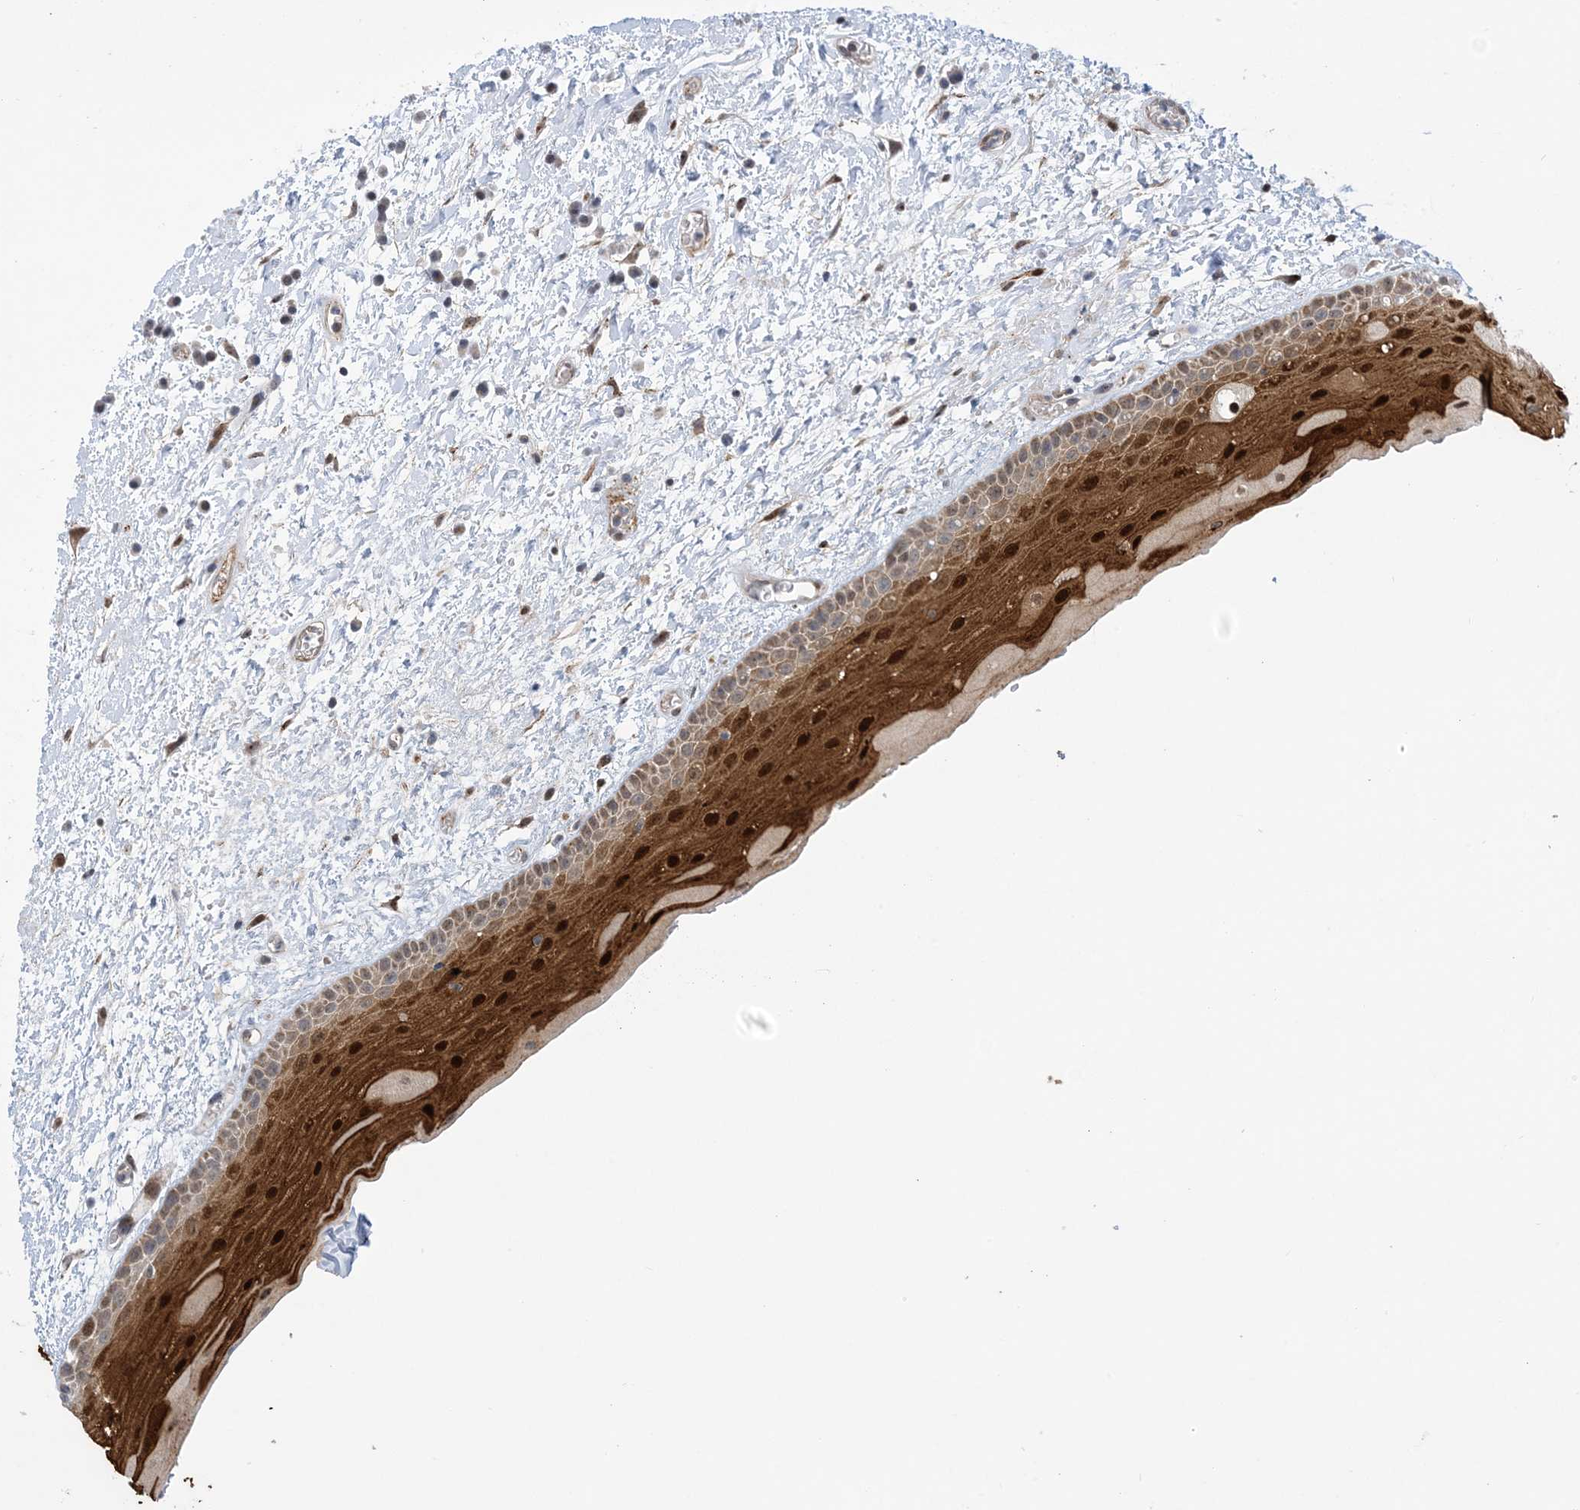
{"staining": {"intensity": "strong", "quantity": "25%-75%", "location": "cytoplasmic/membranous,nuclear"}, "tissue": "oral mucosa", "cell_type": "Squamous epithelial cells", "image_type": "normal", "snomed": [{"axis": "morphology", "description": "Normal tissue, NOS"}, {"axis": "topography", "description": "Oral tissue"}], "caption": "Approximately 25%-75% of squamous epithelial cells in unremarkable human oral mucosa reveal strong cytoplasmic/membranous,nuclear protein staining as visualized by brown immunohistochemical staining.", "gene": "ZNF8", "patient": {"sex": "female", "age": 76}}